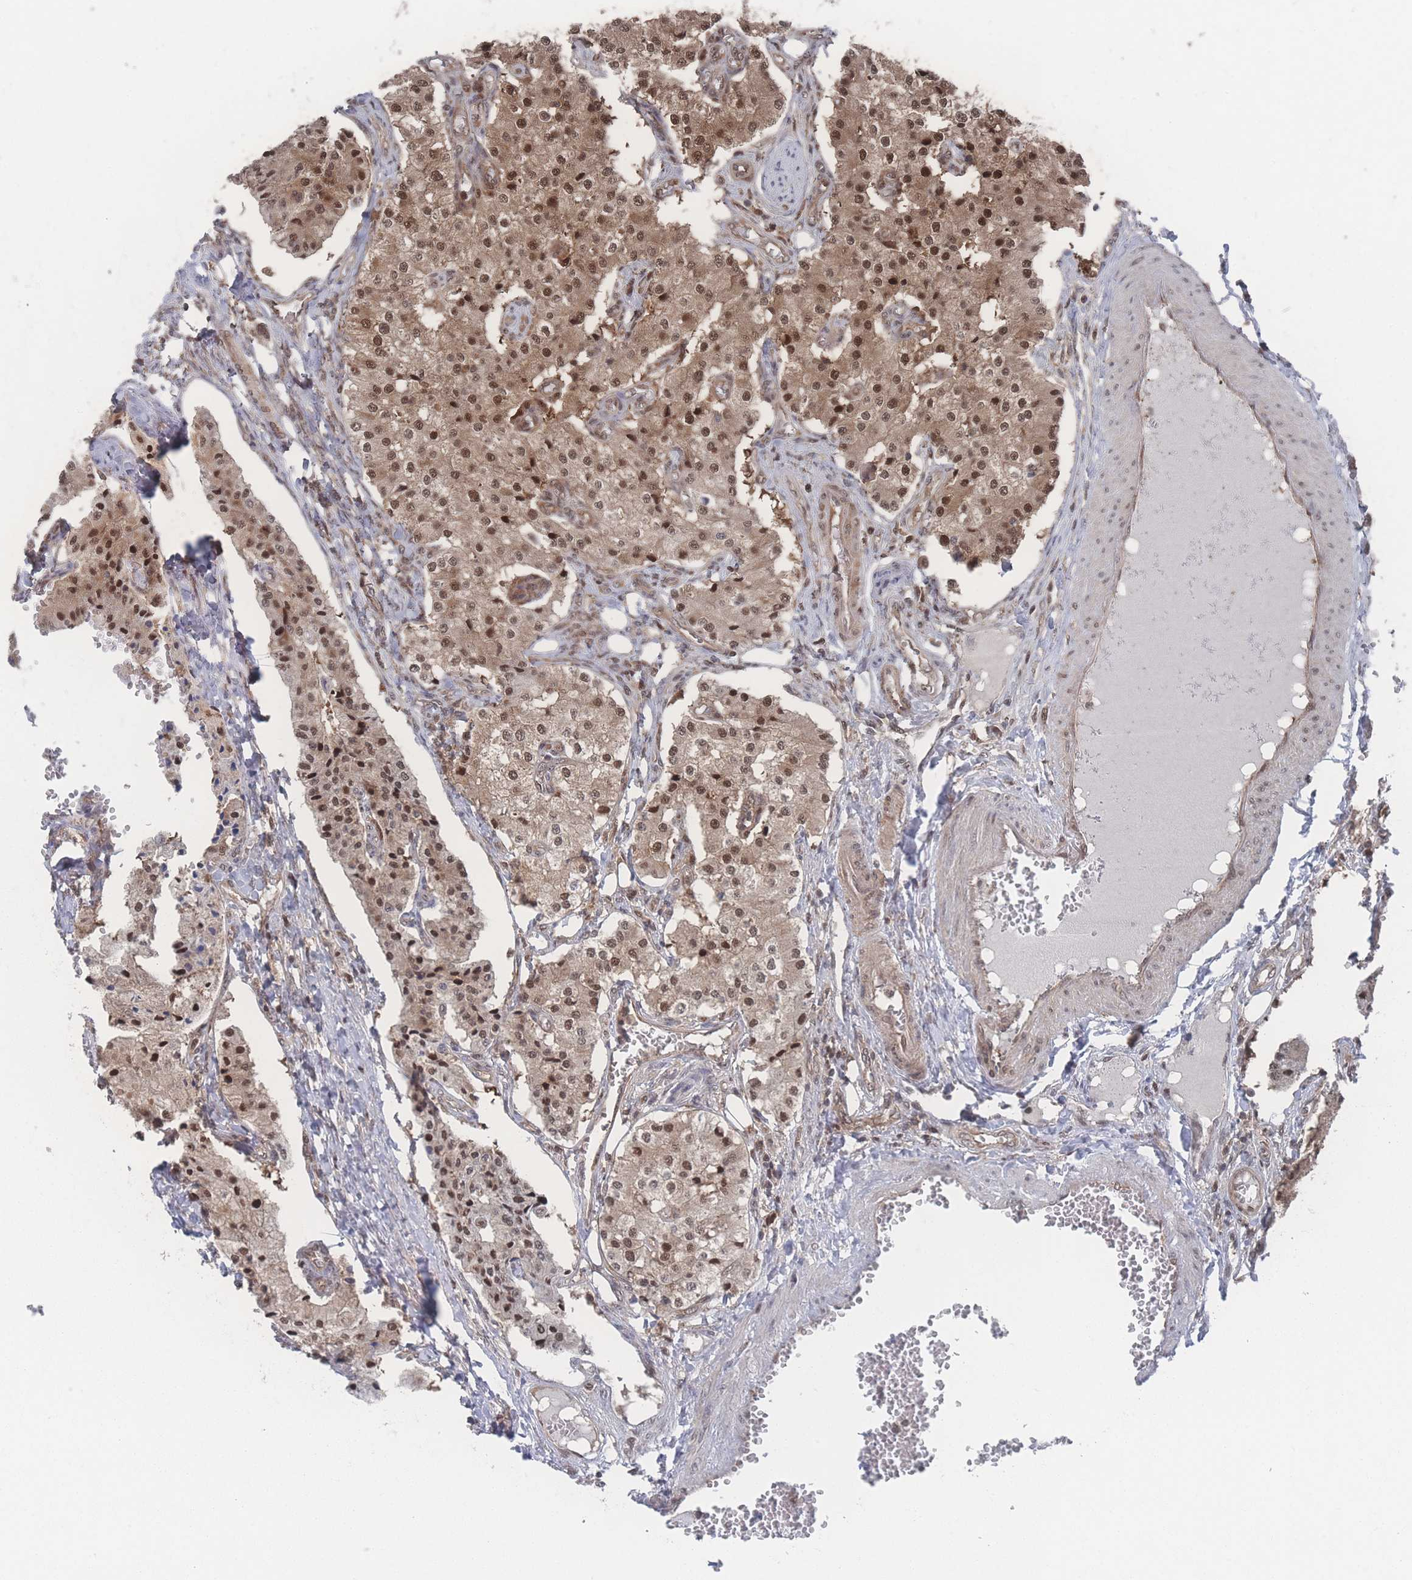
{"staining": {"intensity": "moderate", "quantity": ">75%", "location": "cytoplasmic/membranous,nuclear"}, "tissue": "carcinoid", "cell_type": "Tumor cells", "image_type": "cancer", "snomed": [{"axis": "morphology", "description": "Carcinoid, malignant, NOS"}, {"axis": "topography", "description": "Colon"}], "caption": "Immunohistochemical staining of carcinoid displays medium levels of moderate cytoplasmic/membranous and nuclear protein expression in approximately >75% of tumor cells.", "gene": "PSMA1", "patient": {"sex": "female", "age": 52}}